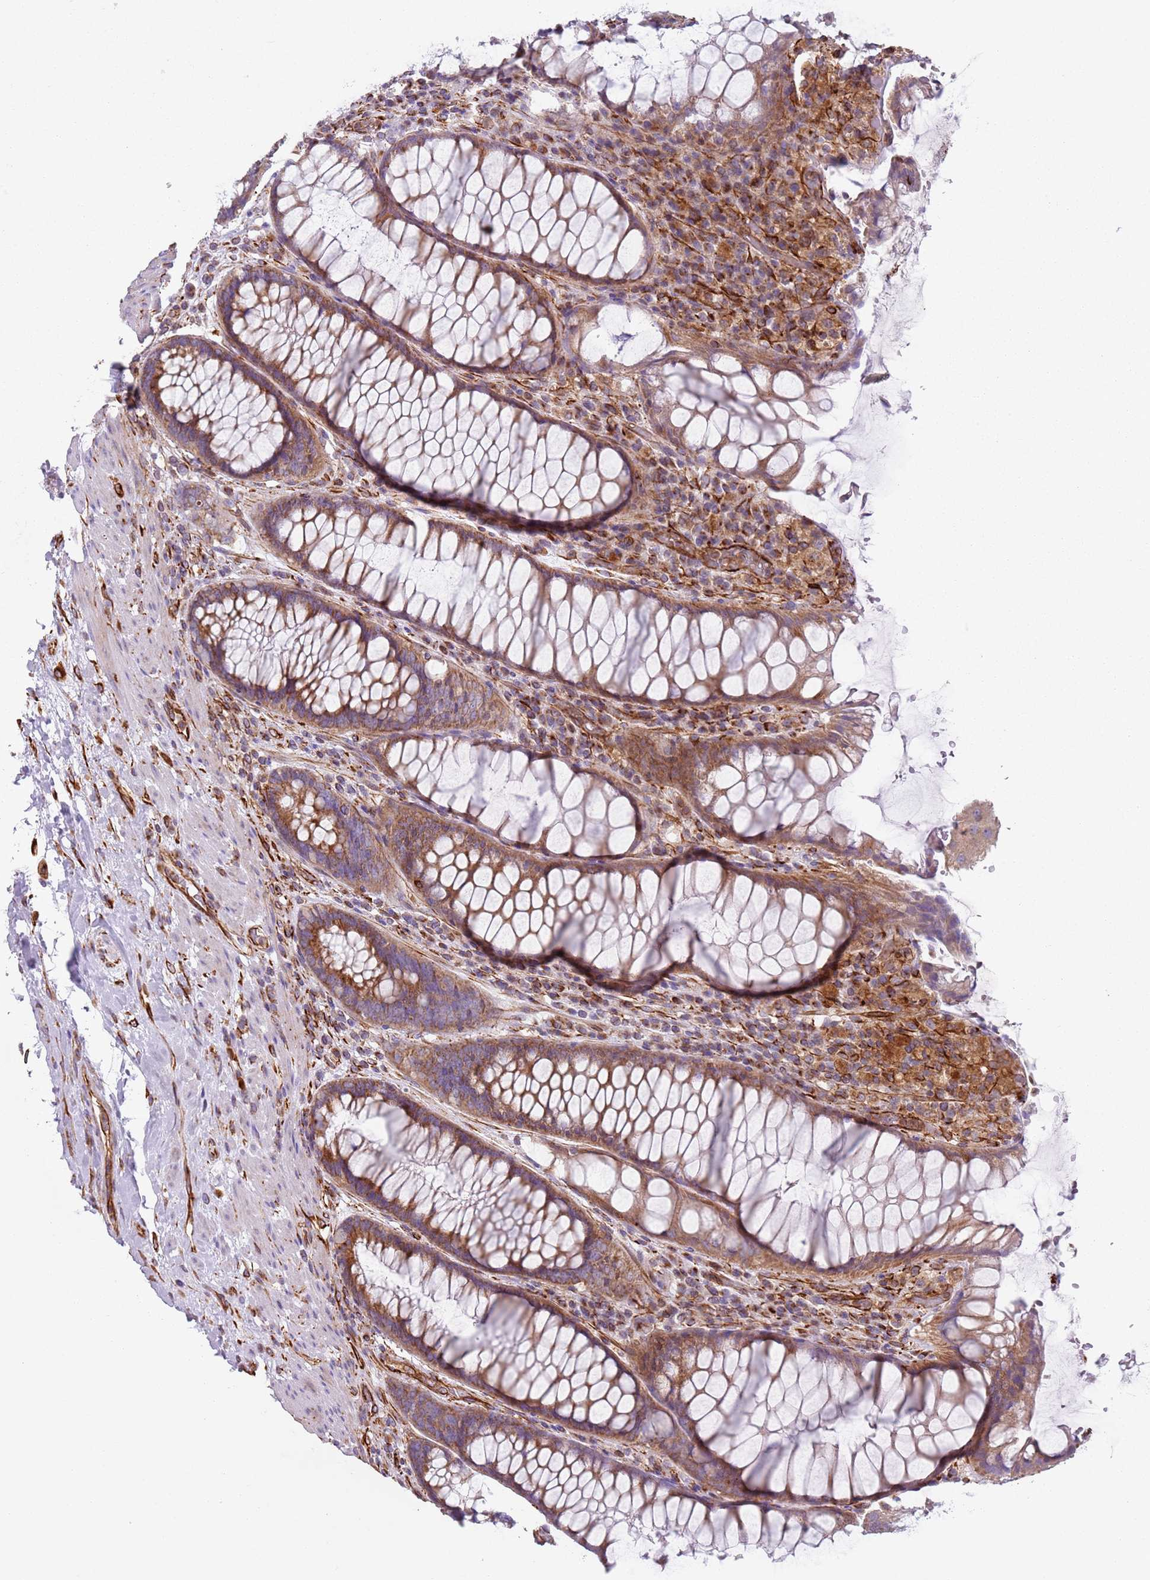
{"staining": {"intensity": "moderate", "quantity": ">75%", "location": "cytoplasmic/membranous"}, "tissue": "rectum", "cell_type": "Glandular cells", "image_type": "normal", "snomed": [{"axis": "morphology", "description": "Normal tissue, NOS"}, {"axis": "topography", "description": "Rectum"}], "caption": "Glandular cells show moderate cytoplasmic/membranous positivity in approximately >75% of cells in normal rectum.", "gene": "SNAPIN", "patient": {"sex": "male", "age": 64}}